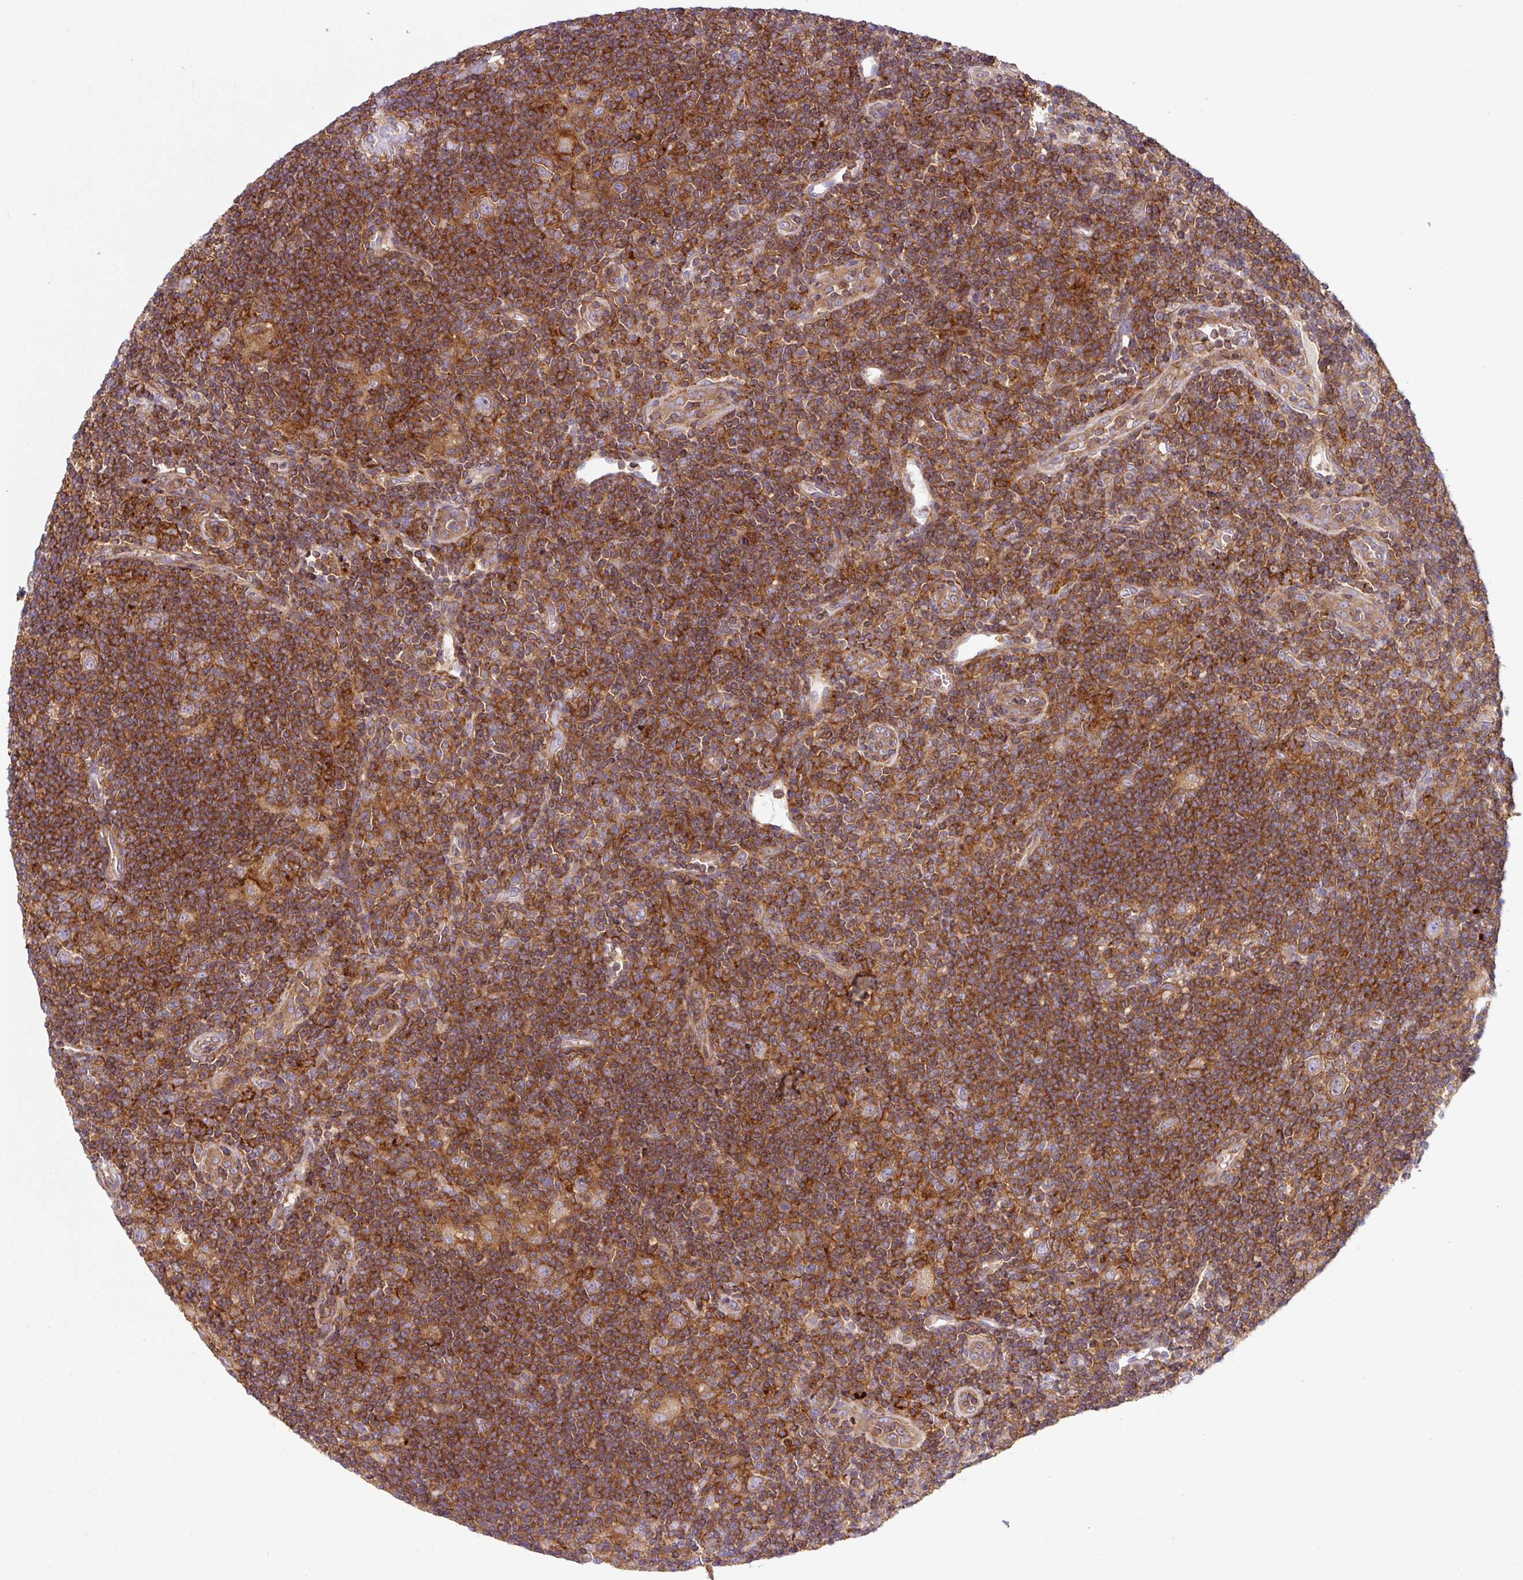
{"staining": {"intensity": "moderate", "quantity": ">75%", "location": "cytoplasmic/membranous"}, "tissue": "lymphoma", "cell_type": "Tumor cells", "image_type": "cancer", "snomed": [{"axis": "morphology", "description": "Hodgkin's disease, NOS"}, {"axis": "topography", "description": "Lymph node"}], "caption": "Immunohistochemistry of lymphoma demonstrates medium levels of moderate cytoplasmic/membranous positivity in approximately >75% of tumor cells.", "gene": "RIC1", "patient": {"sex": "female", "age": 57}}